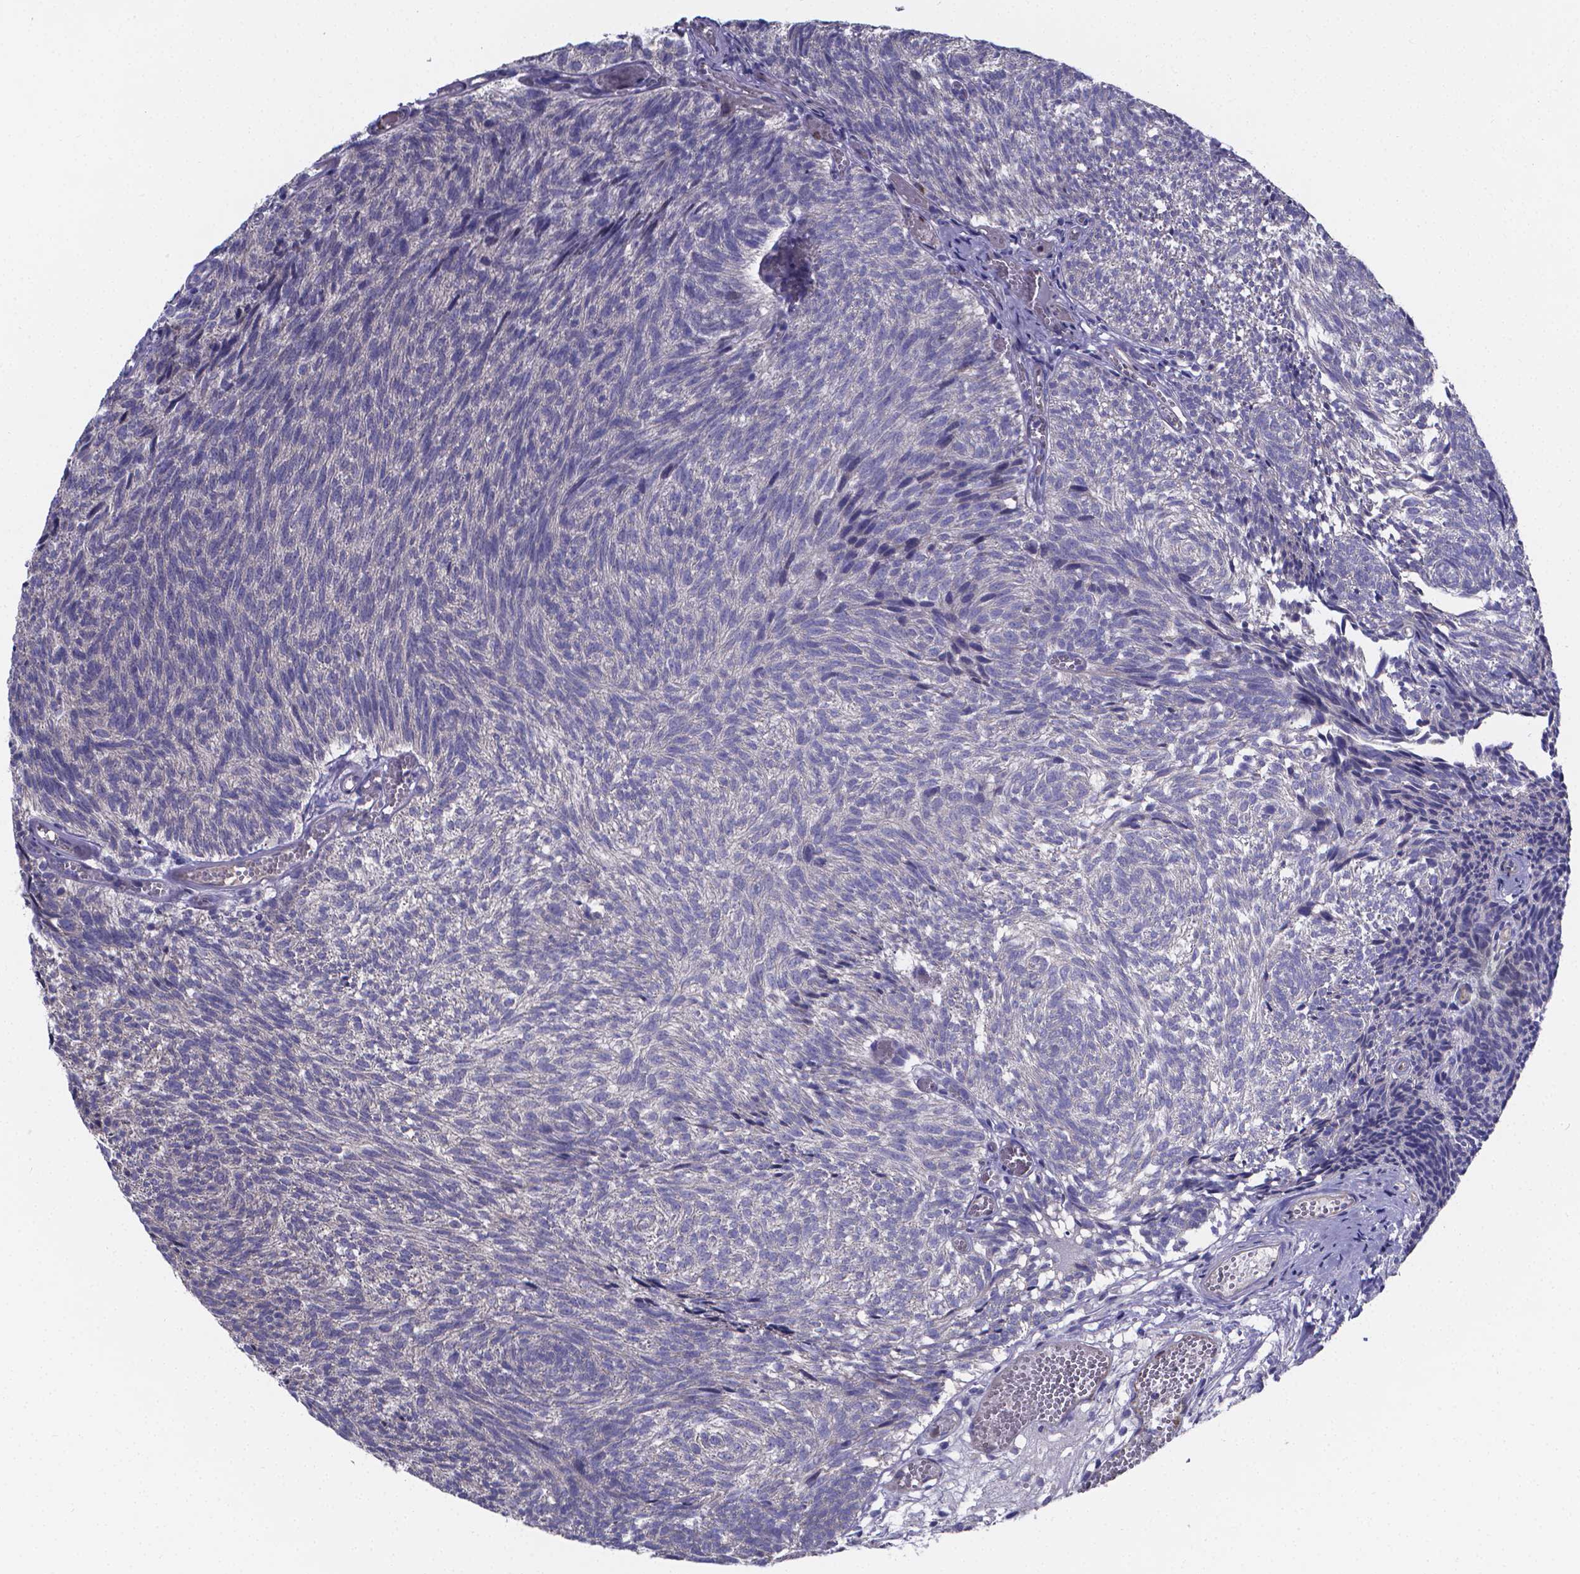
{"staining": {"intensity": "negative", "quantity": "none", "location": "none"}, "tissue": "urothelial cancer", "cell_type": "Tumor cells", "image_type": "cancer", "snomed": [{"axis": "morphology", "description": "Urothelial carcinoma, Low grade"}, {"axis": "topography", "description": "Urinary bladder"}], "caption": "Immunohistochemistry of human low-grade urothelial carcinoma reveals no expression in tumor cells.", "gene": "SFRP4", "patient": {"sex": "male", "age": 77}}